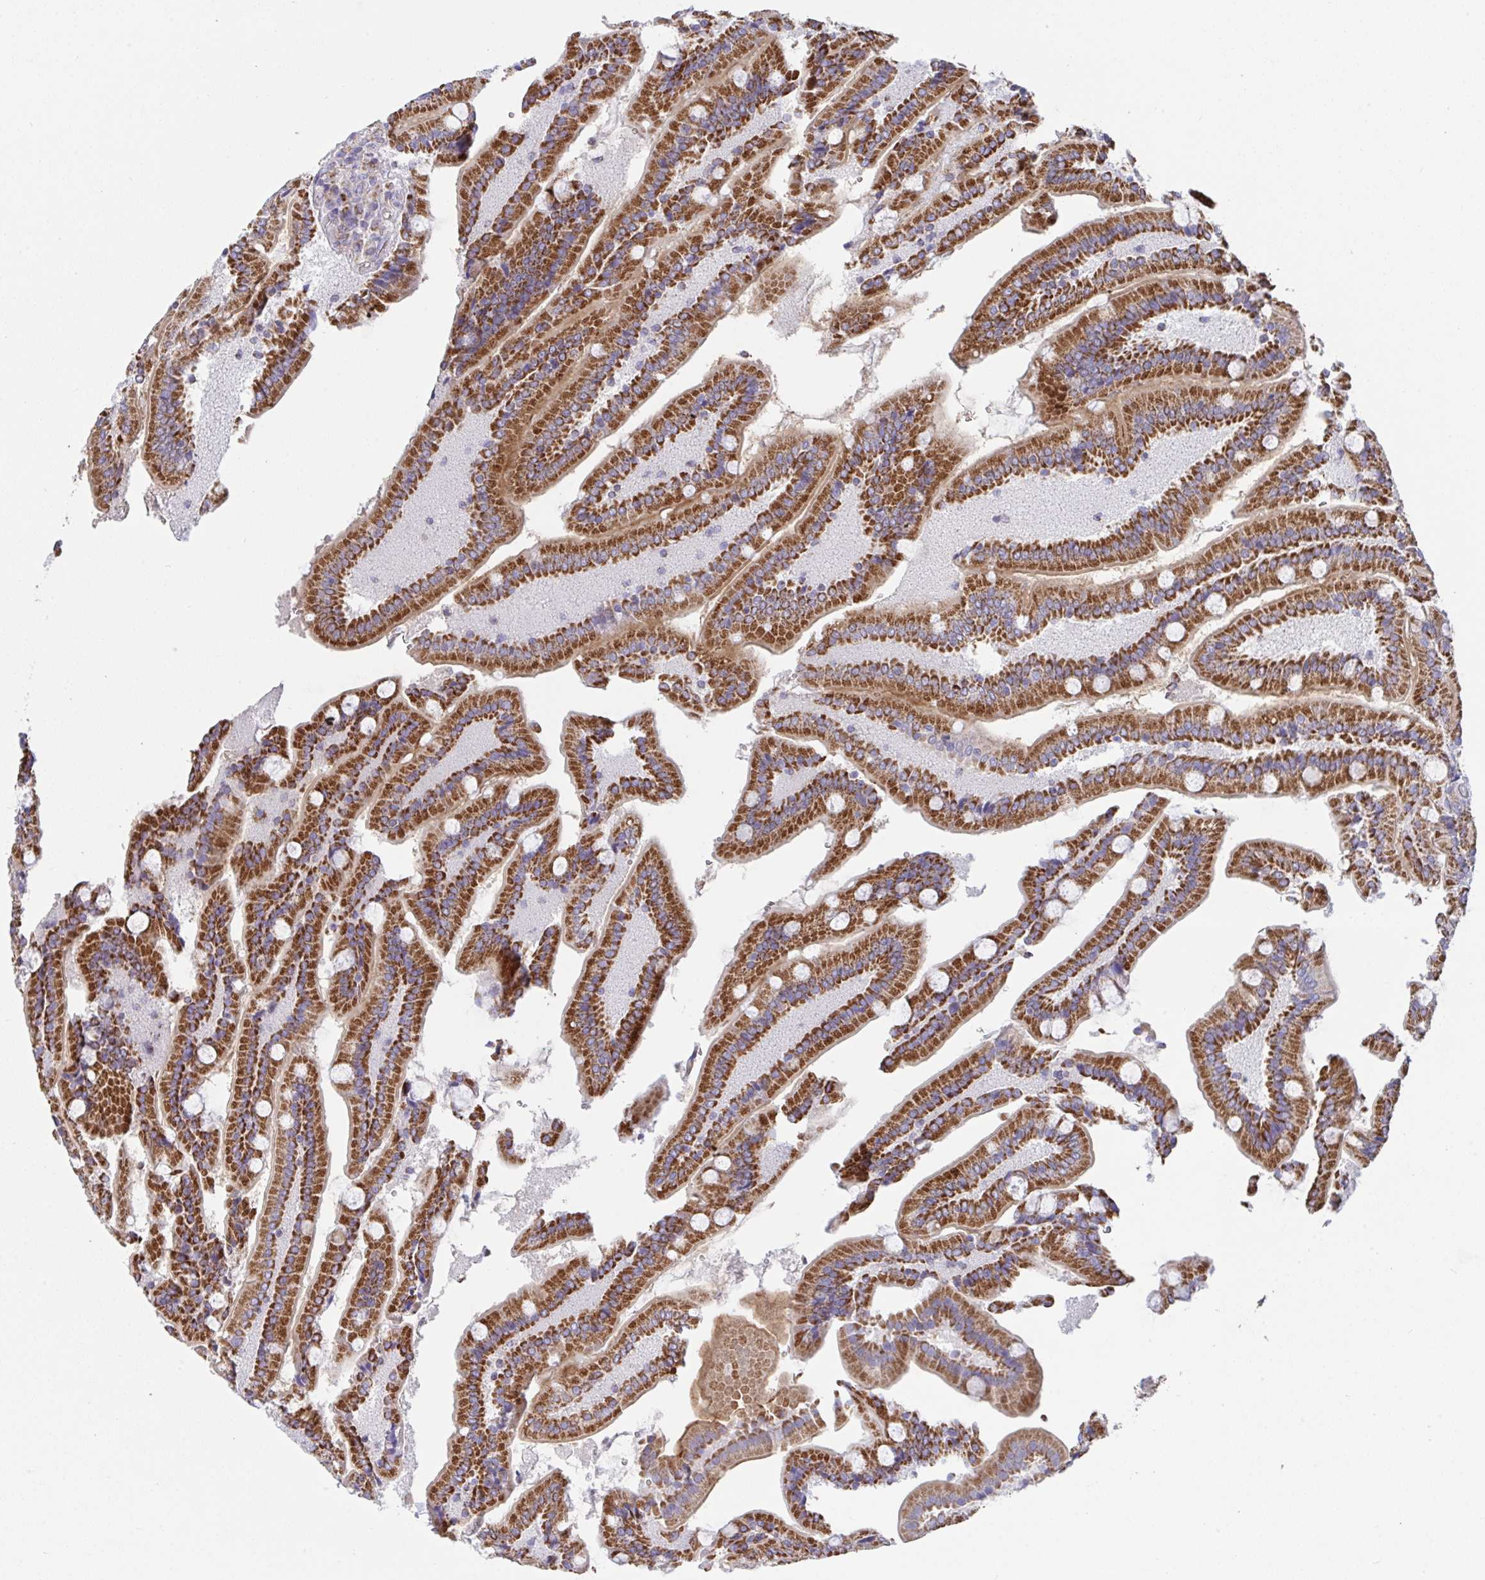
{"staining": {"intensity": "strong", "quantity": ">75%", "location": "cytoplasmic/membranous"}, "tissue": "duodenum", "cell_type": "Glandular cells", "image_type": "normal", "snomed": [{"axis": "morphology", "description": "Normal tissue, NOS"}, {"axis": "topography", "description": "Duodenum"}], "caption": "Human duodenum stained for a protein (brown) shows strong cytoplasmic/membranous positive staining in about >75% of glandular cells.", "gene": "DOK7", "patient": {"sex": "female", "age": 62}}